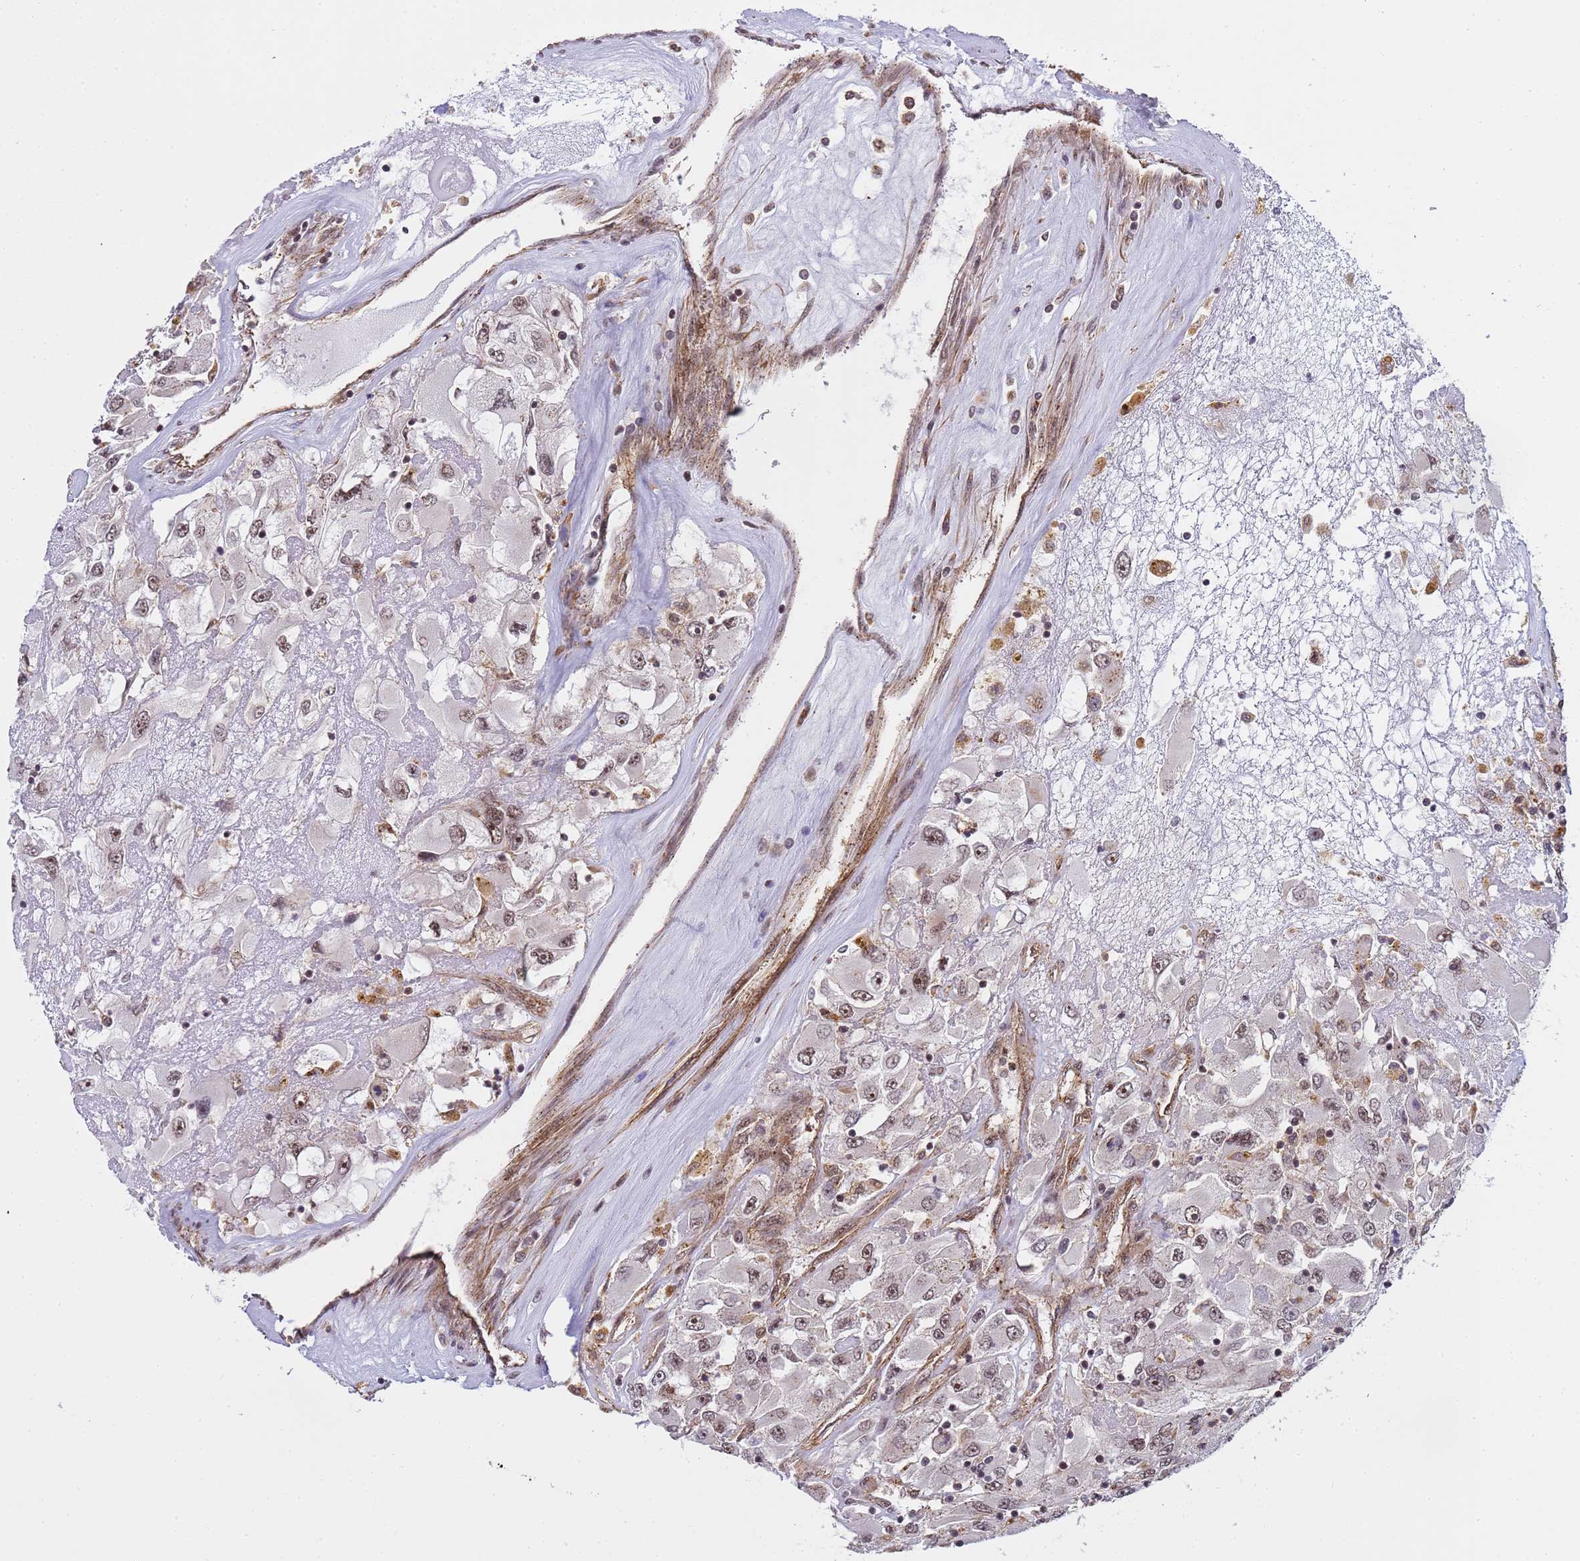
{"staining": {"intensity": "weak", "quantity": ">75%", "location": "nuclear"}, "tissue": "renal cancer", "cell_type": "Tumor cells", "image_type": "cancer", "snomed": [{"axis": "morphology", "description": "Adenocarcinoma, NOS"}, {"axis": "topography", "description": "Kidney"}], "caption": "This histopathology image shows IHC staining of human adenocarcinoma (renal), with low weak nuclear expression in approximately >75% of tumor cells.", "gene": "EMC2", "patient": {"sex": "female", "age": 52}}